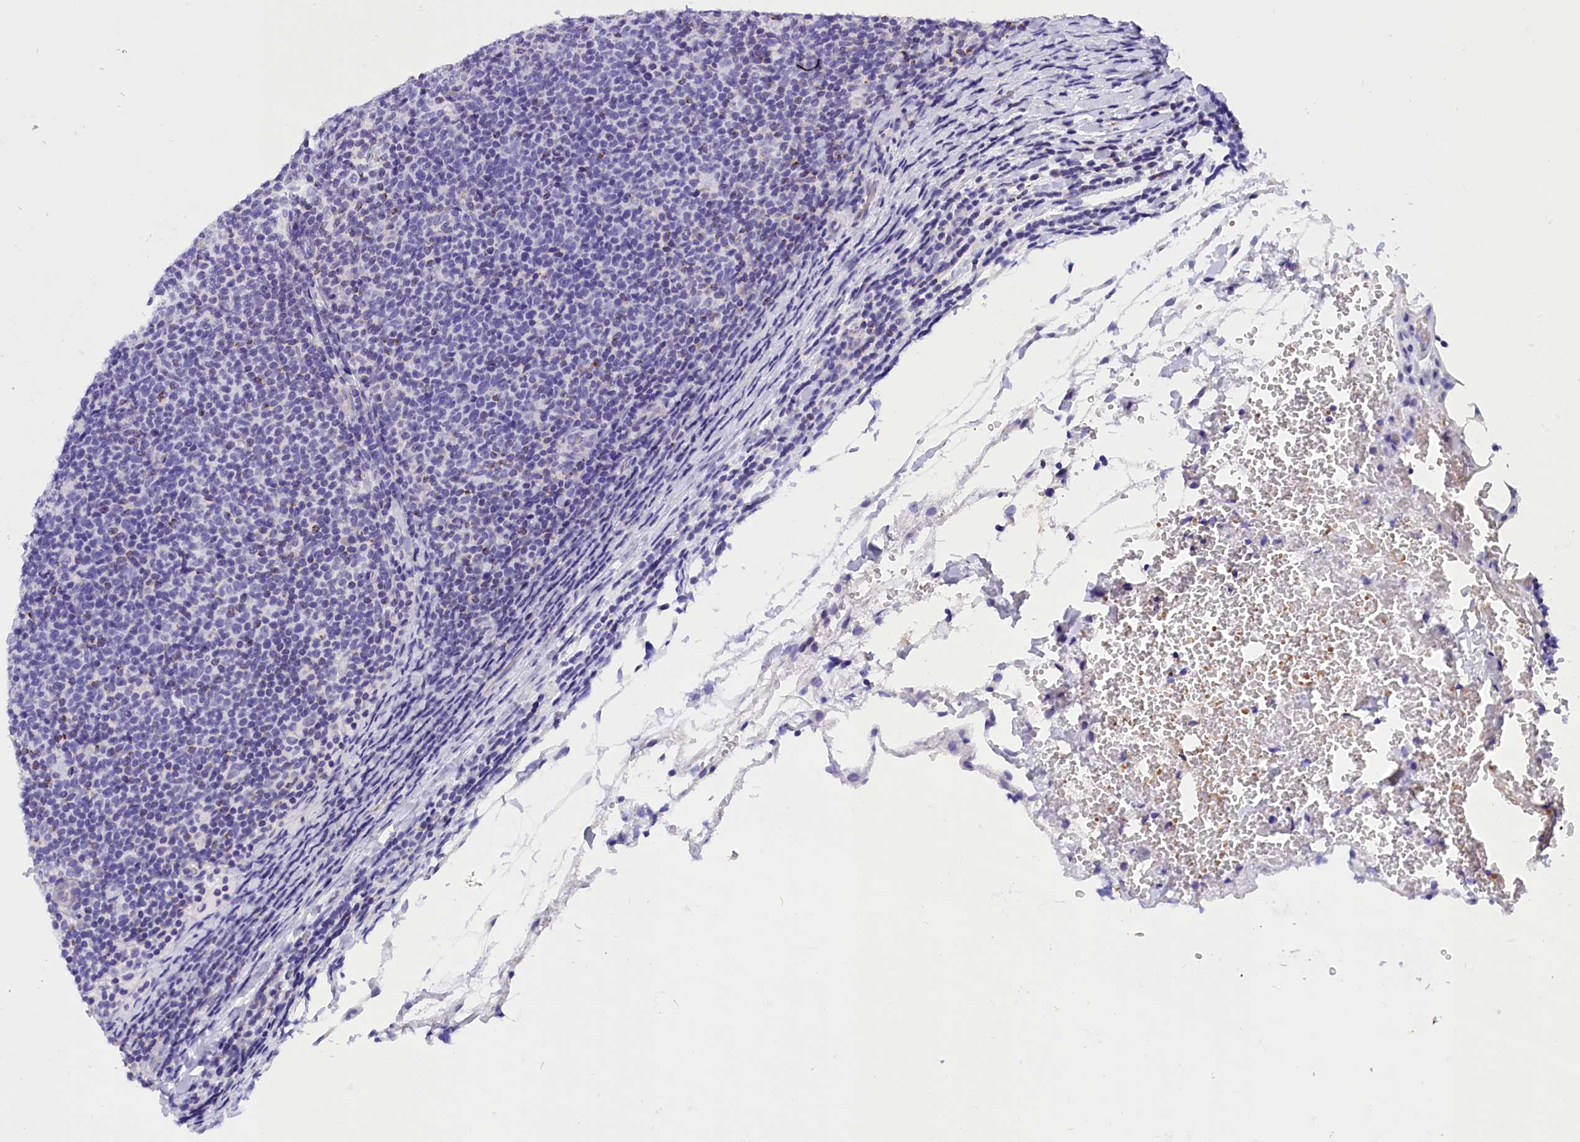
{"staining": {"intensity": "negative", "quantity": "none", "location": "none"}, "tissue": "lymphoma", "cell_type": "Tumor cells", "image_type": "cancer", "snomed": [{"axis": "morphology", "description": "Malignant lymphoma, non-Hodgkin's type, Low grade"}, {"axis": "topography", "description": "Lymph node"}], "caption": "An IHC histopathology image of lymphoma is shown. There is no staining in tumor cells of lymphoma.", "gene": "ABAT", "patient": {"sex": "male", "age": 66}}